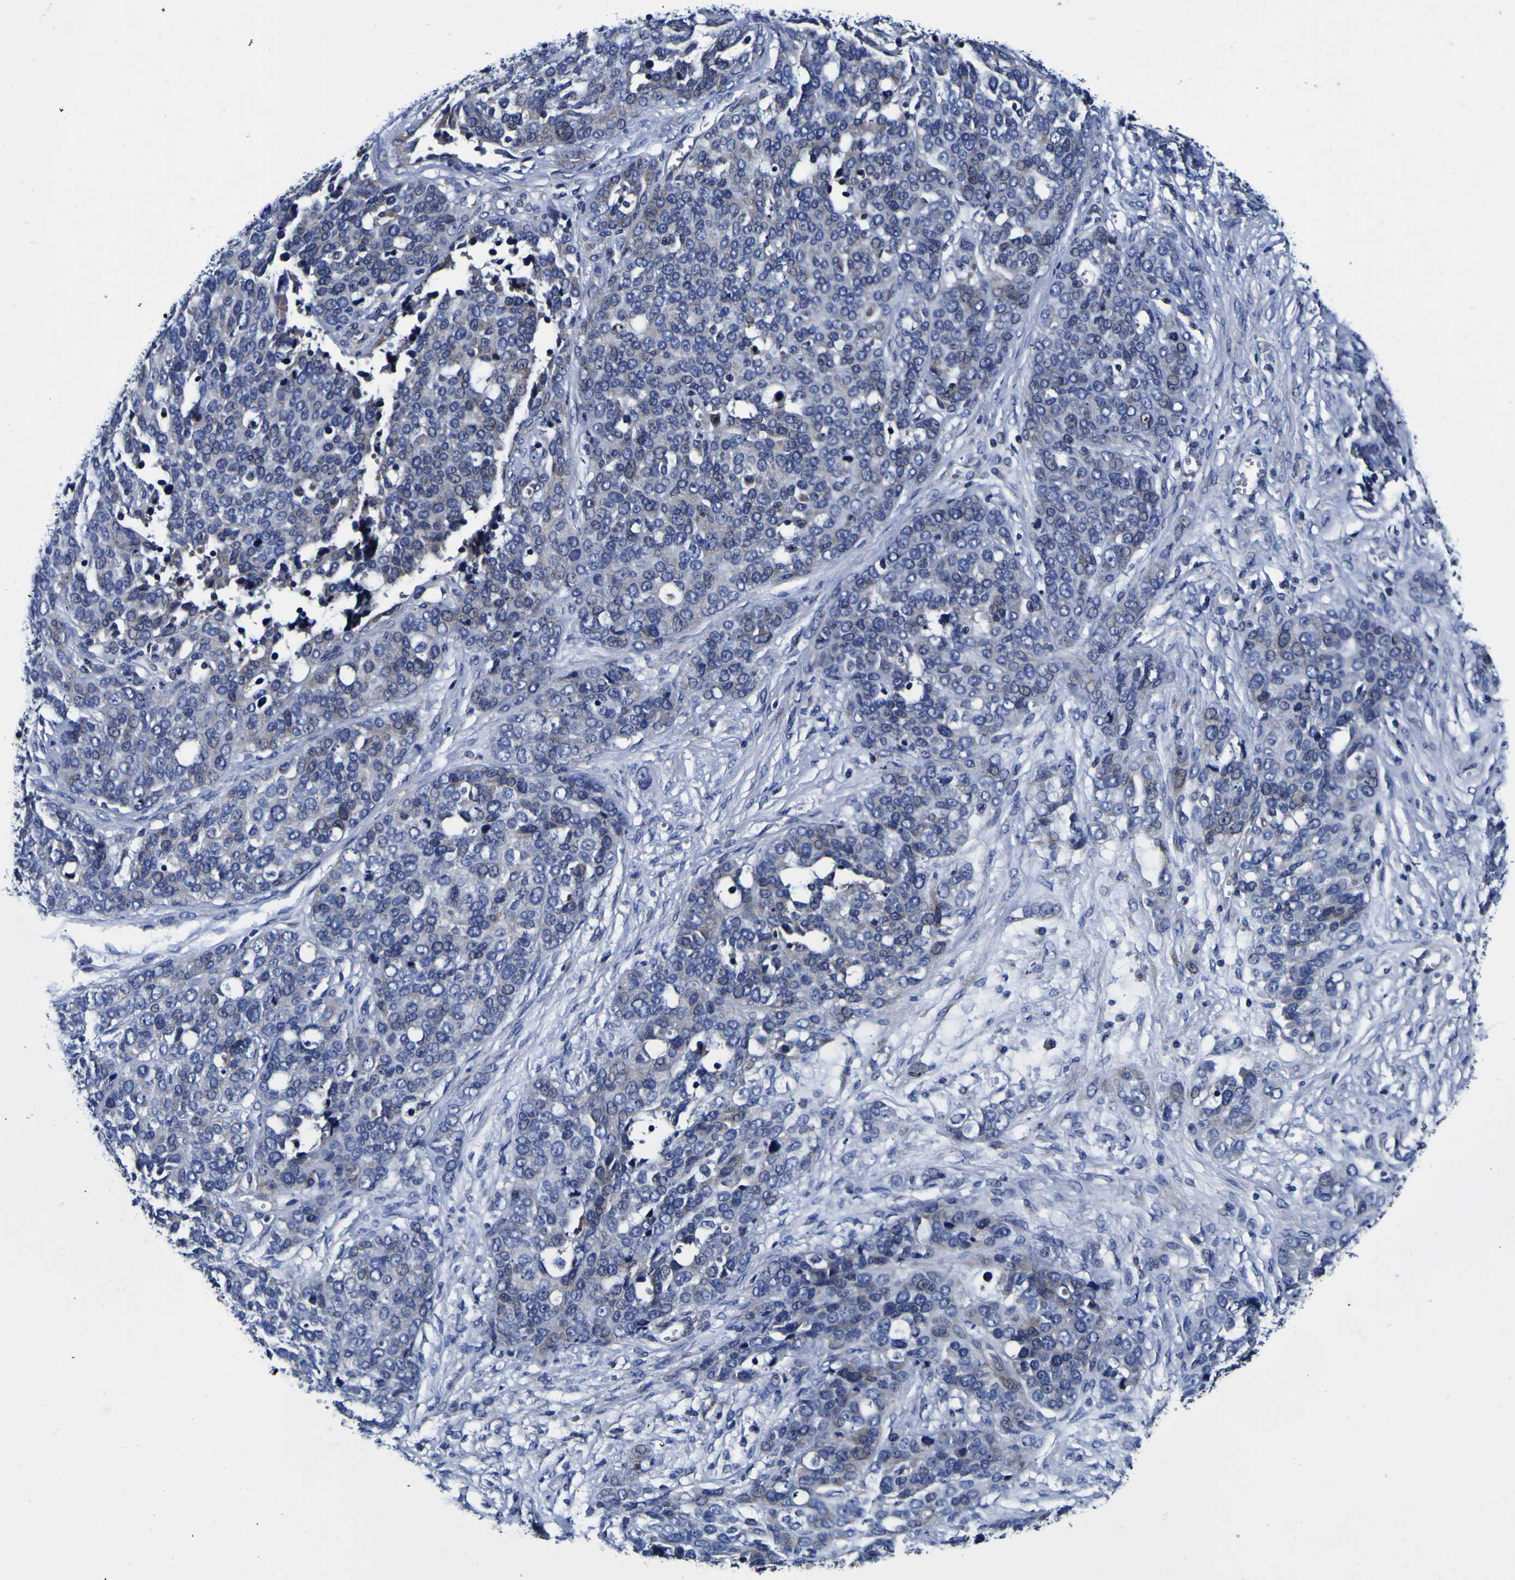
{"staining": {"intensity": "weak", "quantity": "<25%", "location": "cytoplasmic/membranous,nuclear"}, "tissue": "ovarian cancer", "cell_type": "Tumor cells", "image_type": "cancer", "snomed": [{"axis": "morphology", "description": "Cystadenocarcinoma, serous, NOS"}, {"axis": "topography", "description": "Ovary"}], "caption": "This histopathology image is of ovarian cancer (serous cystadenocarcinoma) stained with IHC to label a protein in brown with the nuclei are counter-stained blue. There is no staining in tumor cells.", "gene": "PDLIM4", "patient": {"sex": "female", "age": 44}}